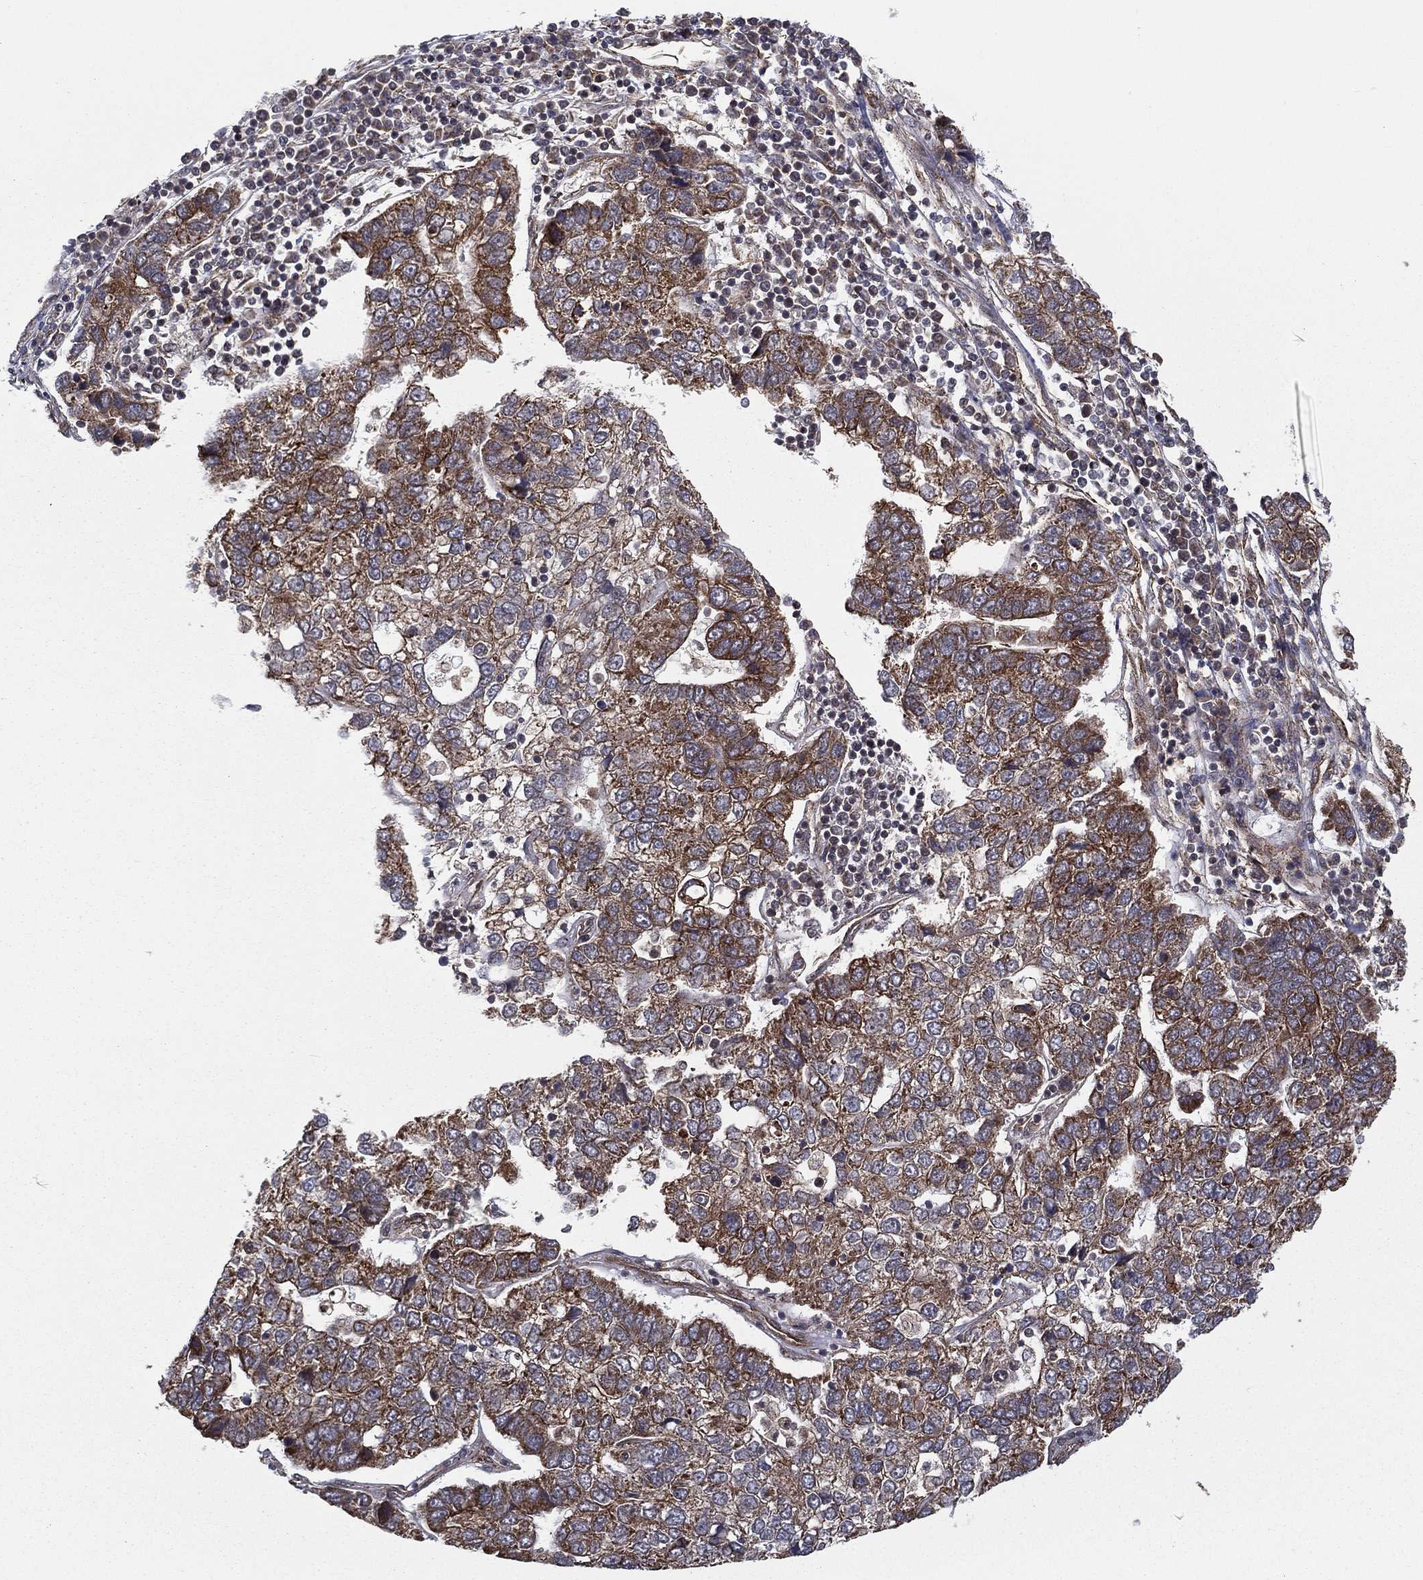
{"staining": {"intensity": "moderate", "quantity": ">75%", "location": "cytoplasmic/membranous"}, "tissue": "pancreatic cancer", "cell_type": "Tumor cells", "image_type": "cancer", "snomed": [{"axis": "morphology", "description": "Adenocarcinoma, NOS"}, {"axis": "topography", "description": "Pancreas"}], "caption": "A histopathology image of pancreatic adenocarcinoma stained for a protein exhibits moderate cytoplasmic/membranous brown staining in tumor cells. The protein is shown in brown color, while the nuclei are stained blue.", "gene": "UACA", "patient": {"sex": "female", "age": 61}}